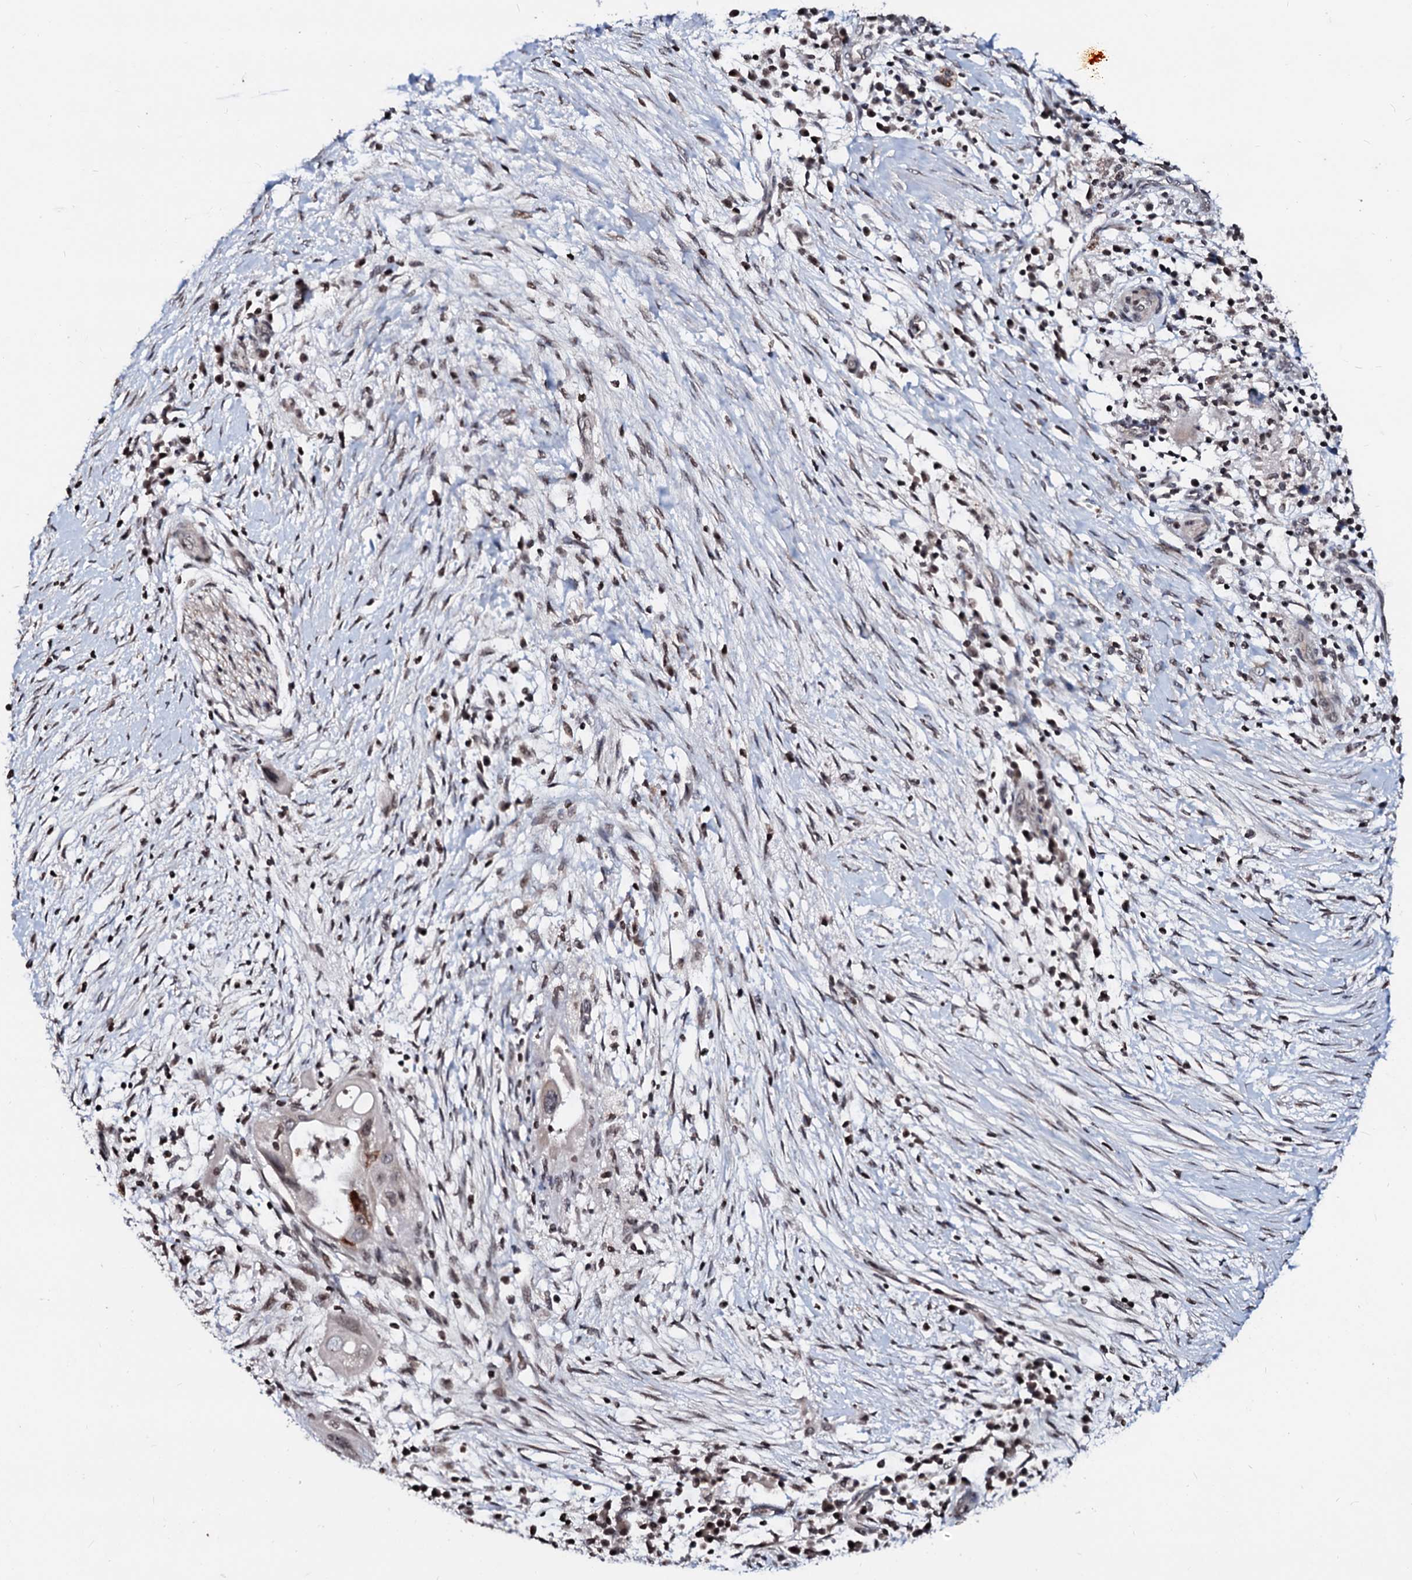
{"staining": {"intensity": "weak", "quantity": "<25%", "location": "nuclear"}, "tissue": "pancreatic cancer", "cell_type": "Tumor cells", "image_type": "cancer", "snomed": [{"axis": "morphology", "description": "Adenocarcinoma, NOS"}, {"axis": "topography", "description": "Pancreas"}], "caption": "There is no significant positivity in tumor cells of pancreatic cancer (adenocarcinoma). Nuclei are stained in blue.", "gene": "LSM11", "patient": {"sex": "male", "age": 68}}